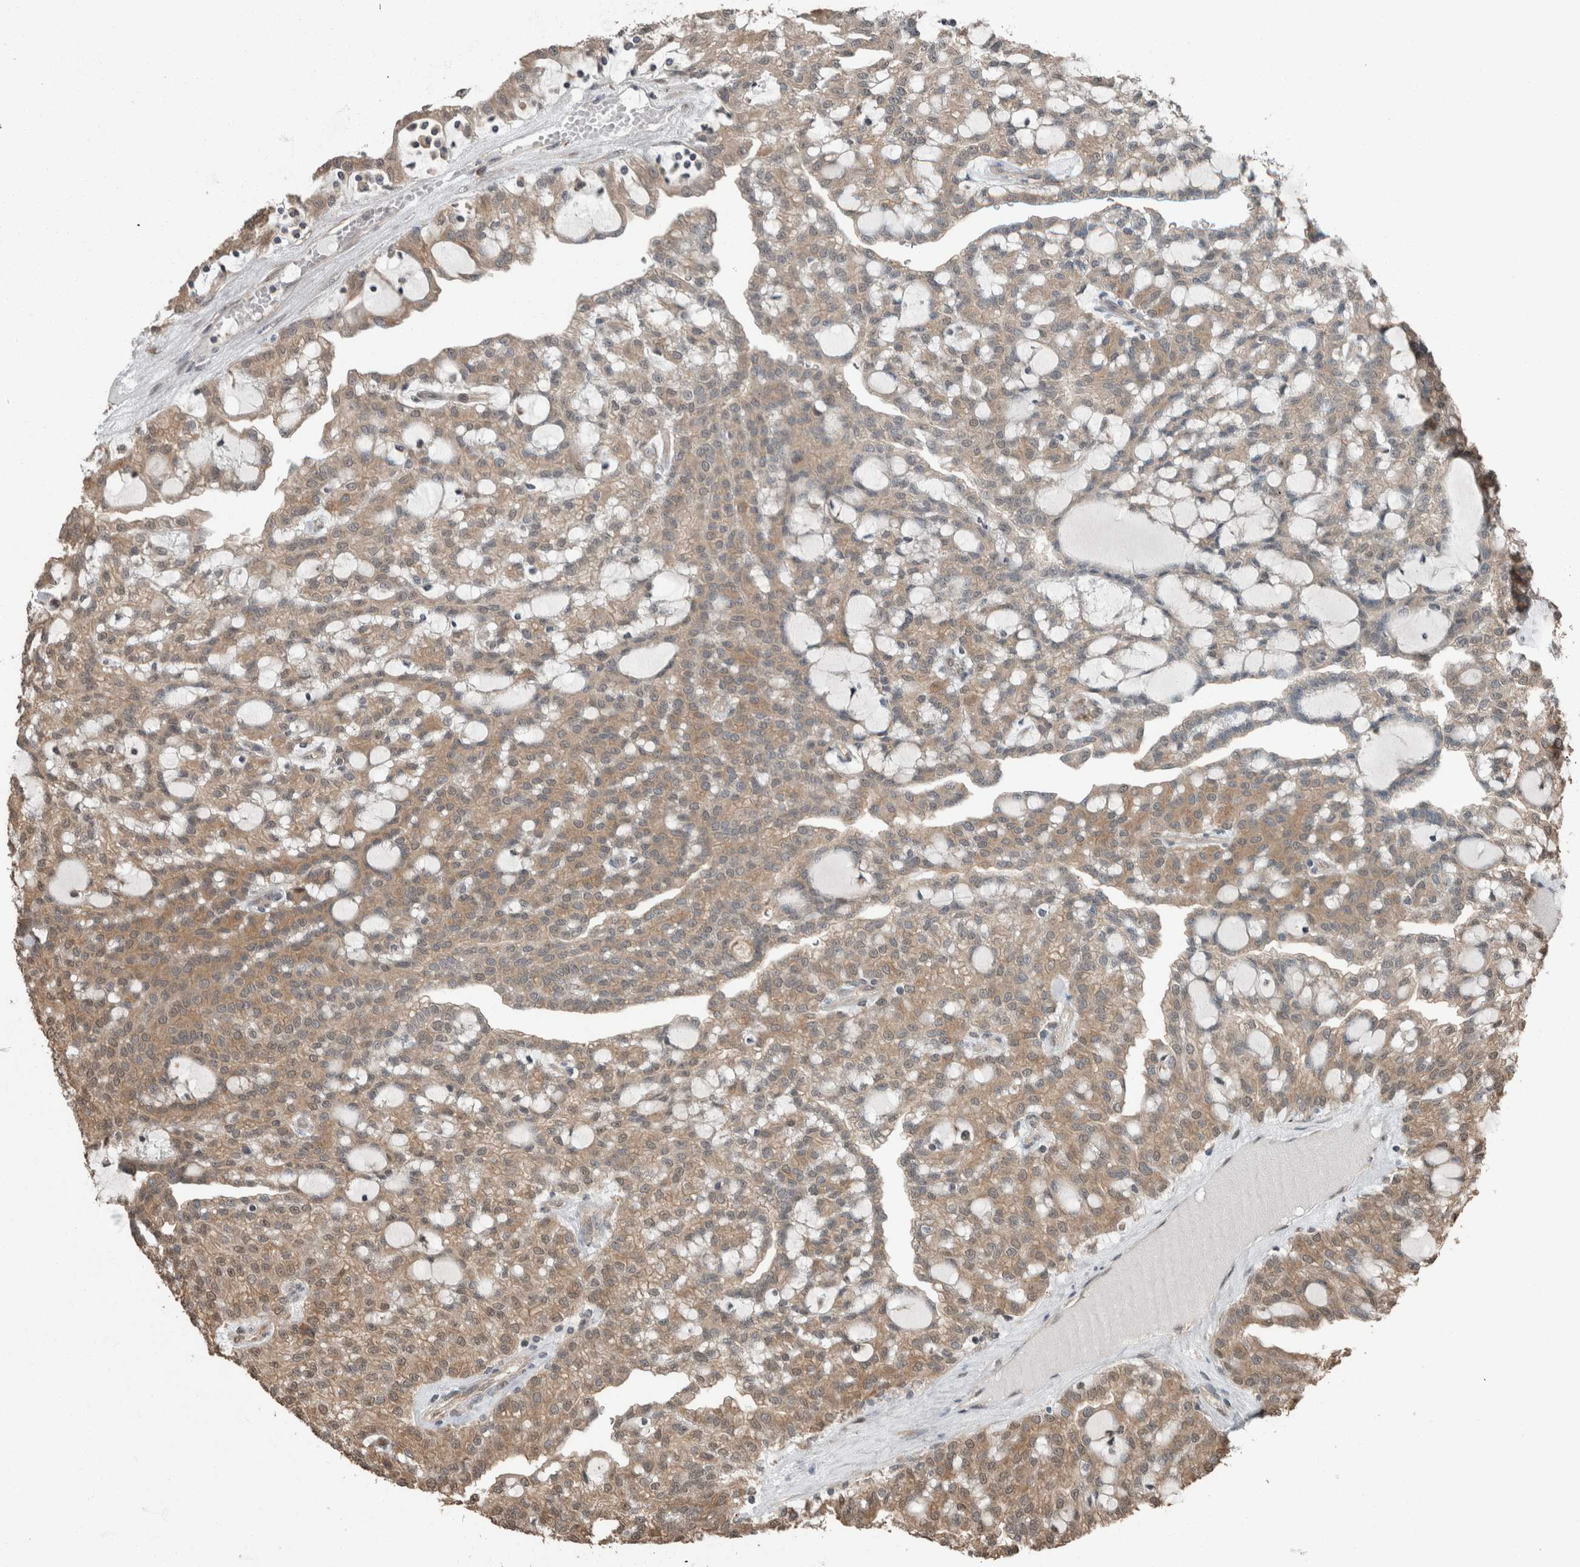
{"staining": {"intensity": "weak", "quantity": ">75%", "location": "cytoplasmic/membranous"}, "tissue": "renal cancer", "cell_type": "Tumor cells", "image_type": "cancer", "snomed": [{"axis": "morphology", "description": "Adenocarcinoma, NOS"}, {"axis": "topography", "description": "Kidney"}], "caption": "Weak cytoplasmic/membranous staining is seen in approximately >75% of tumor cells in renal cancer. The protein is shown in brown color, while the nuclei are stained blue.", "gene": "MYO1E", "patient": {"sex": "male", "age": 63}}